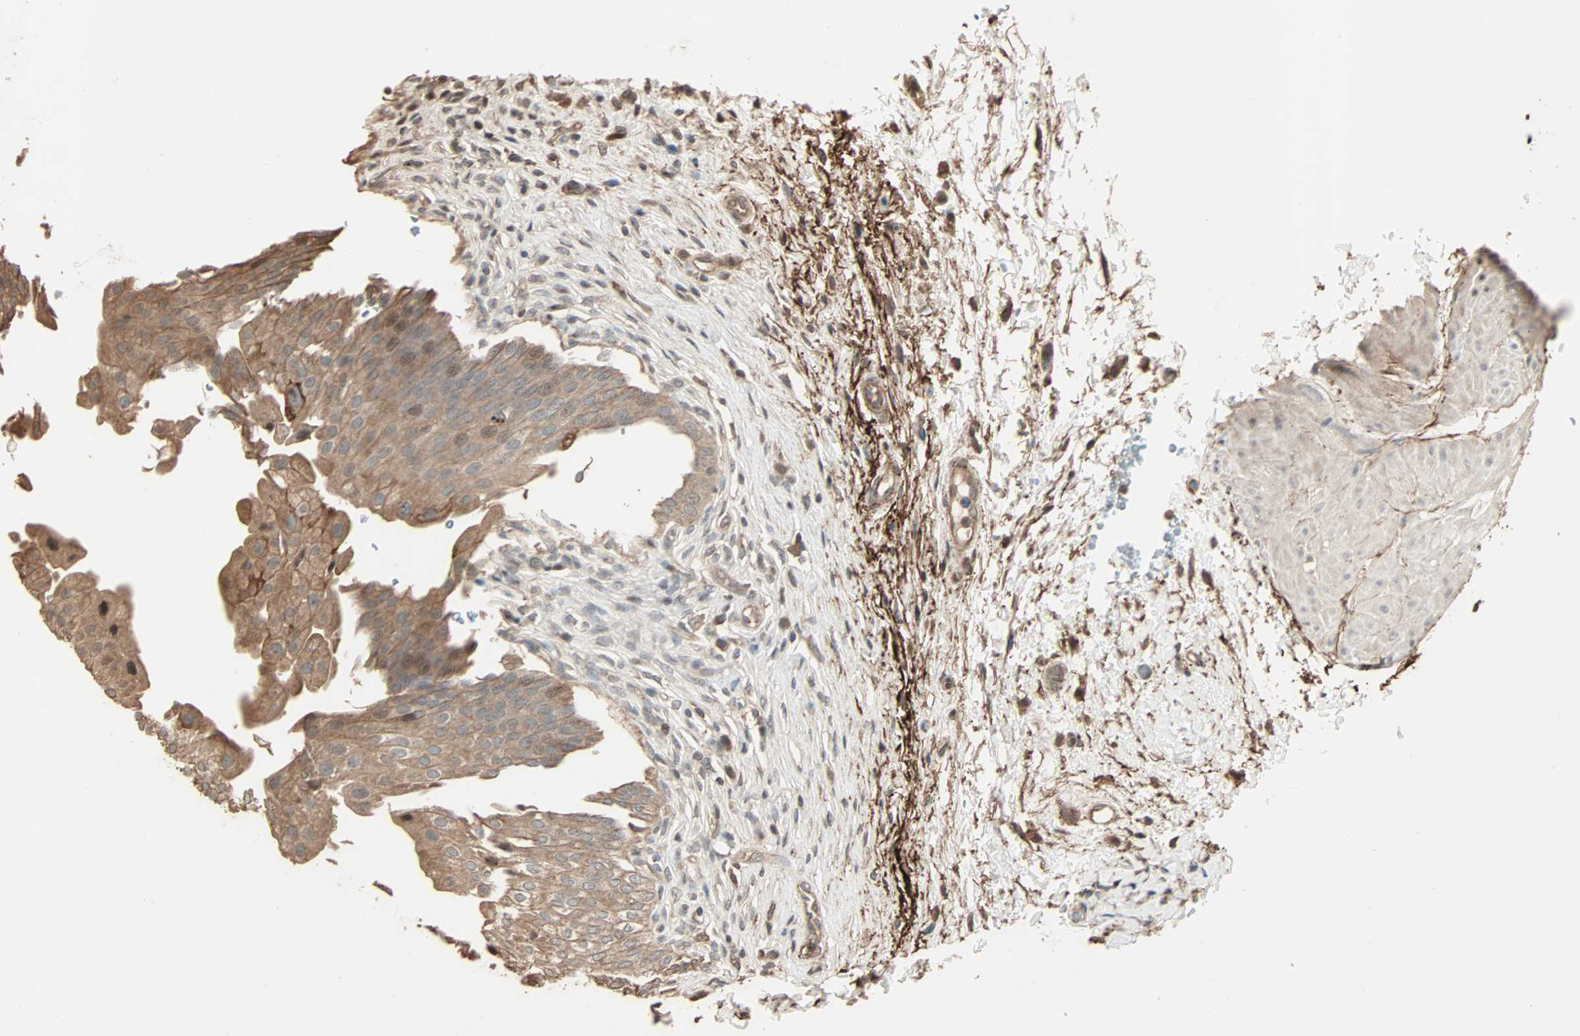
{"staining": {"intensity": "moderate", "quantity": ">75%", "location": "cytoplasmic/membranous"}, "tissue": "urinary bladder", "cell_type": "Urothelial cells", "image_type": "normal", "snomed": [{"axis": "morphology", "description": "Normal tissue, NOS"}, {"axis": "morphology", "description": "Urothelial carcinoma, High grade"}, {"axis": "topography", "description": "Urinary bladder"}], "caption": "Immunohistochemistry (IHC) image of unremarkable urinary bladder: urinary bladder stained using immunohistochemistry (IHC) reveals medium levels of moderate protein expression localized specifically in the cytoplasmic/membranous of urothelial cells, appearing as a cytoplasmic/membranous brown color.", "gene": "CALCRL", "patient": {"sex": "male", "age": 46}}